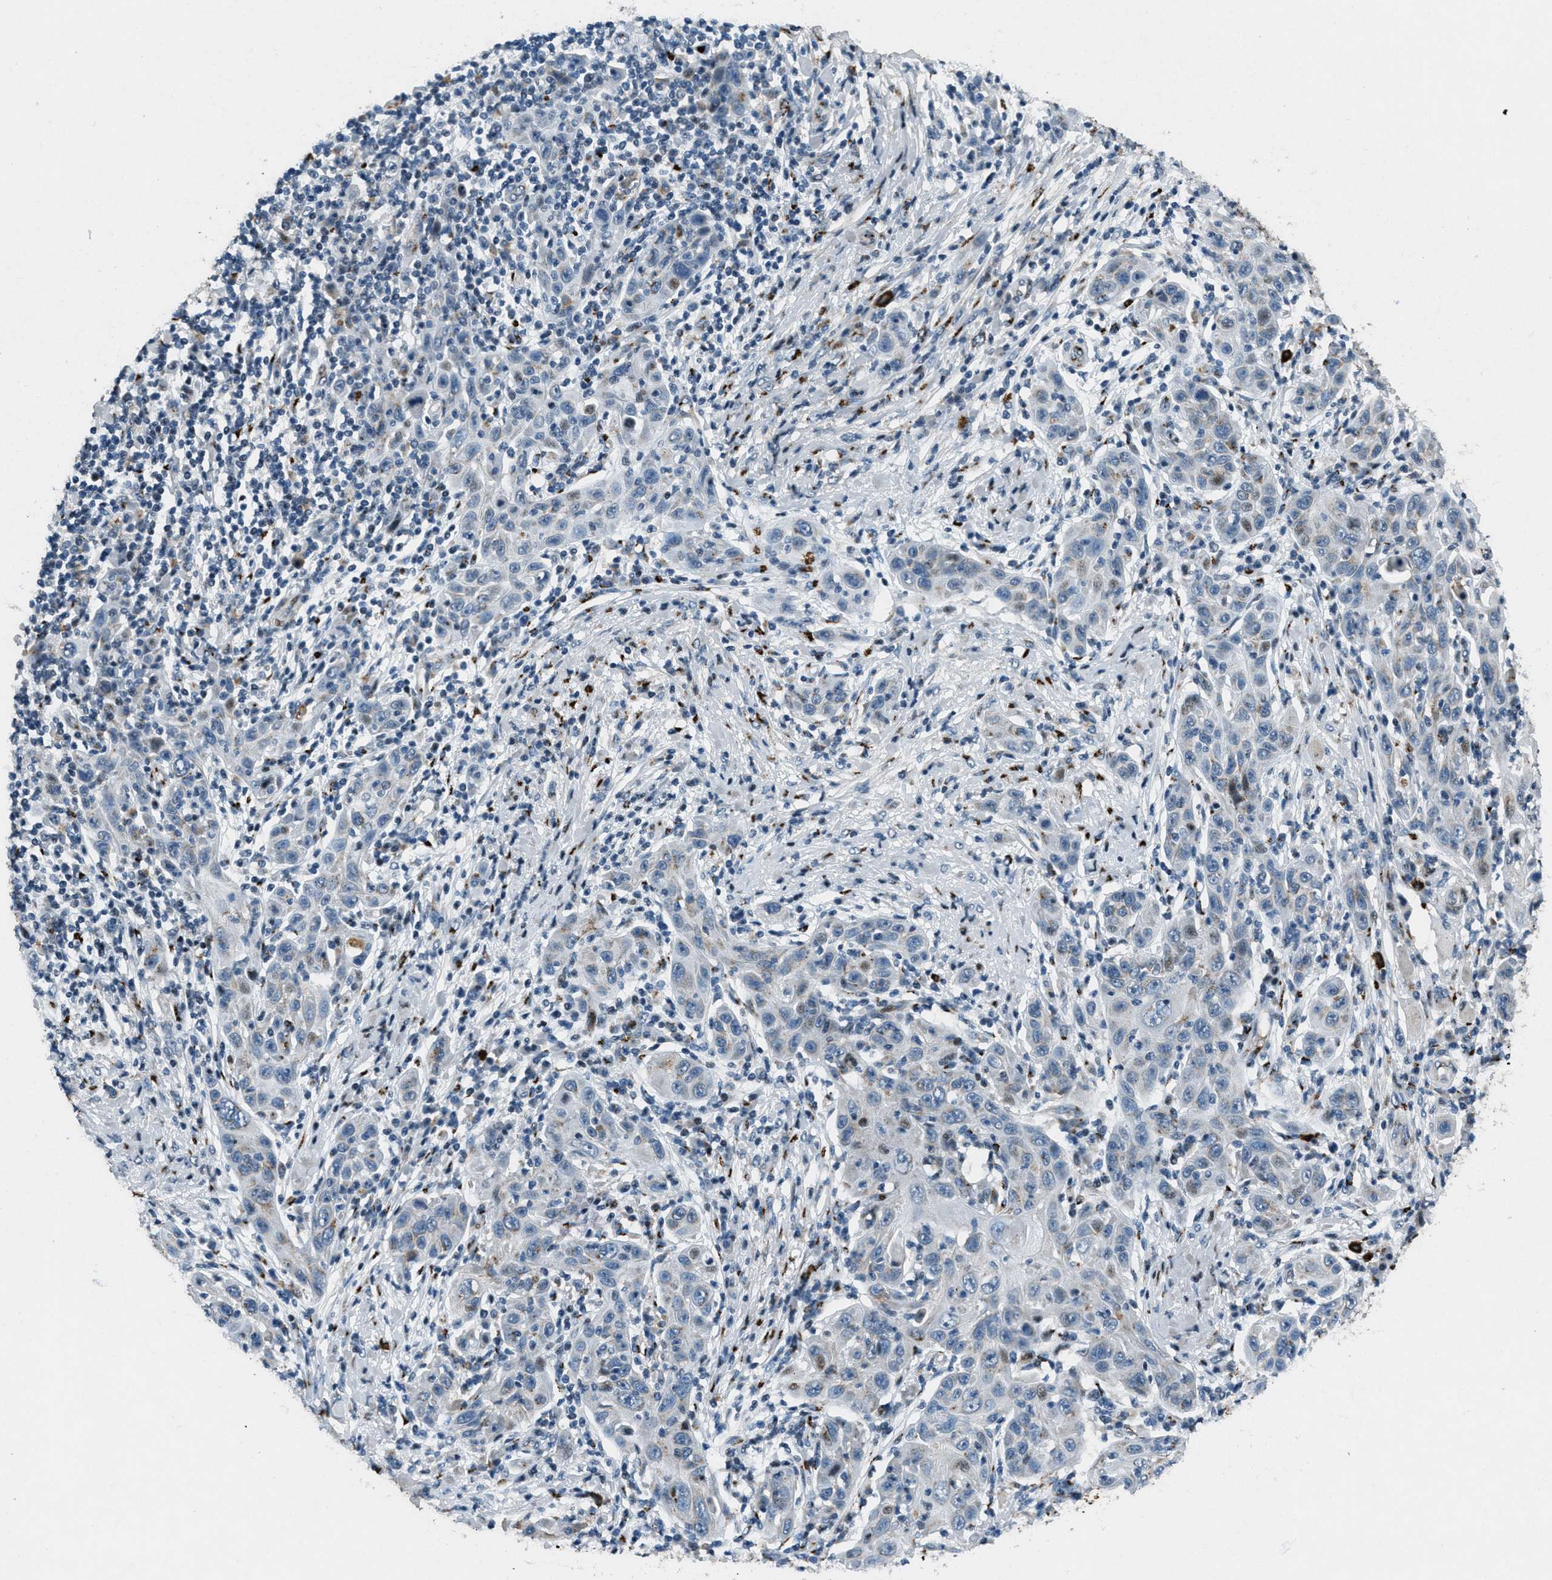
{"staining": {"intensity": "negative", "quantity": "none", "location": "none"}, "tissue": "skin cancer", "cell_type": "Tumor cells", "image_type": "cancer", "snomed": [{"axis": "morphology", "description": "Squamous cell carcinoma, NOS"}, {"axis": "topography", "description": "Skin"}], "caption": "Immunohistochemistry photomicrograph of skin cancer (squamous cell carcinoma) stained for a protein (brown), which reveals no expression in tumor cells.", "gene": "GPC6", "patient": {"sex": "female", "age": 88}}